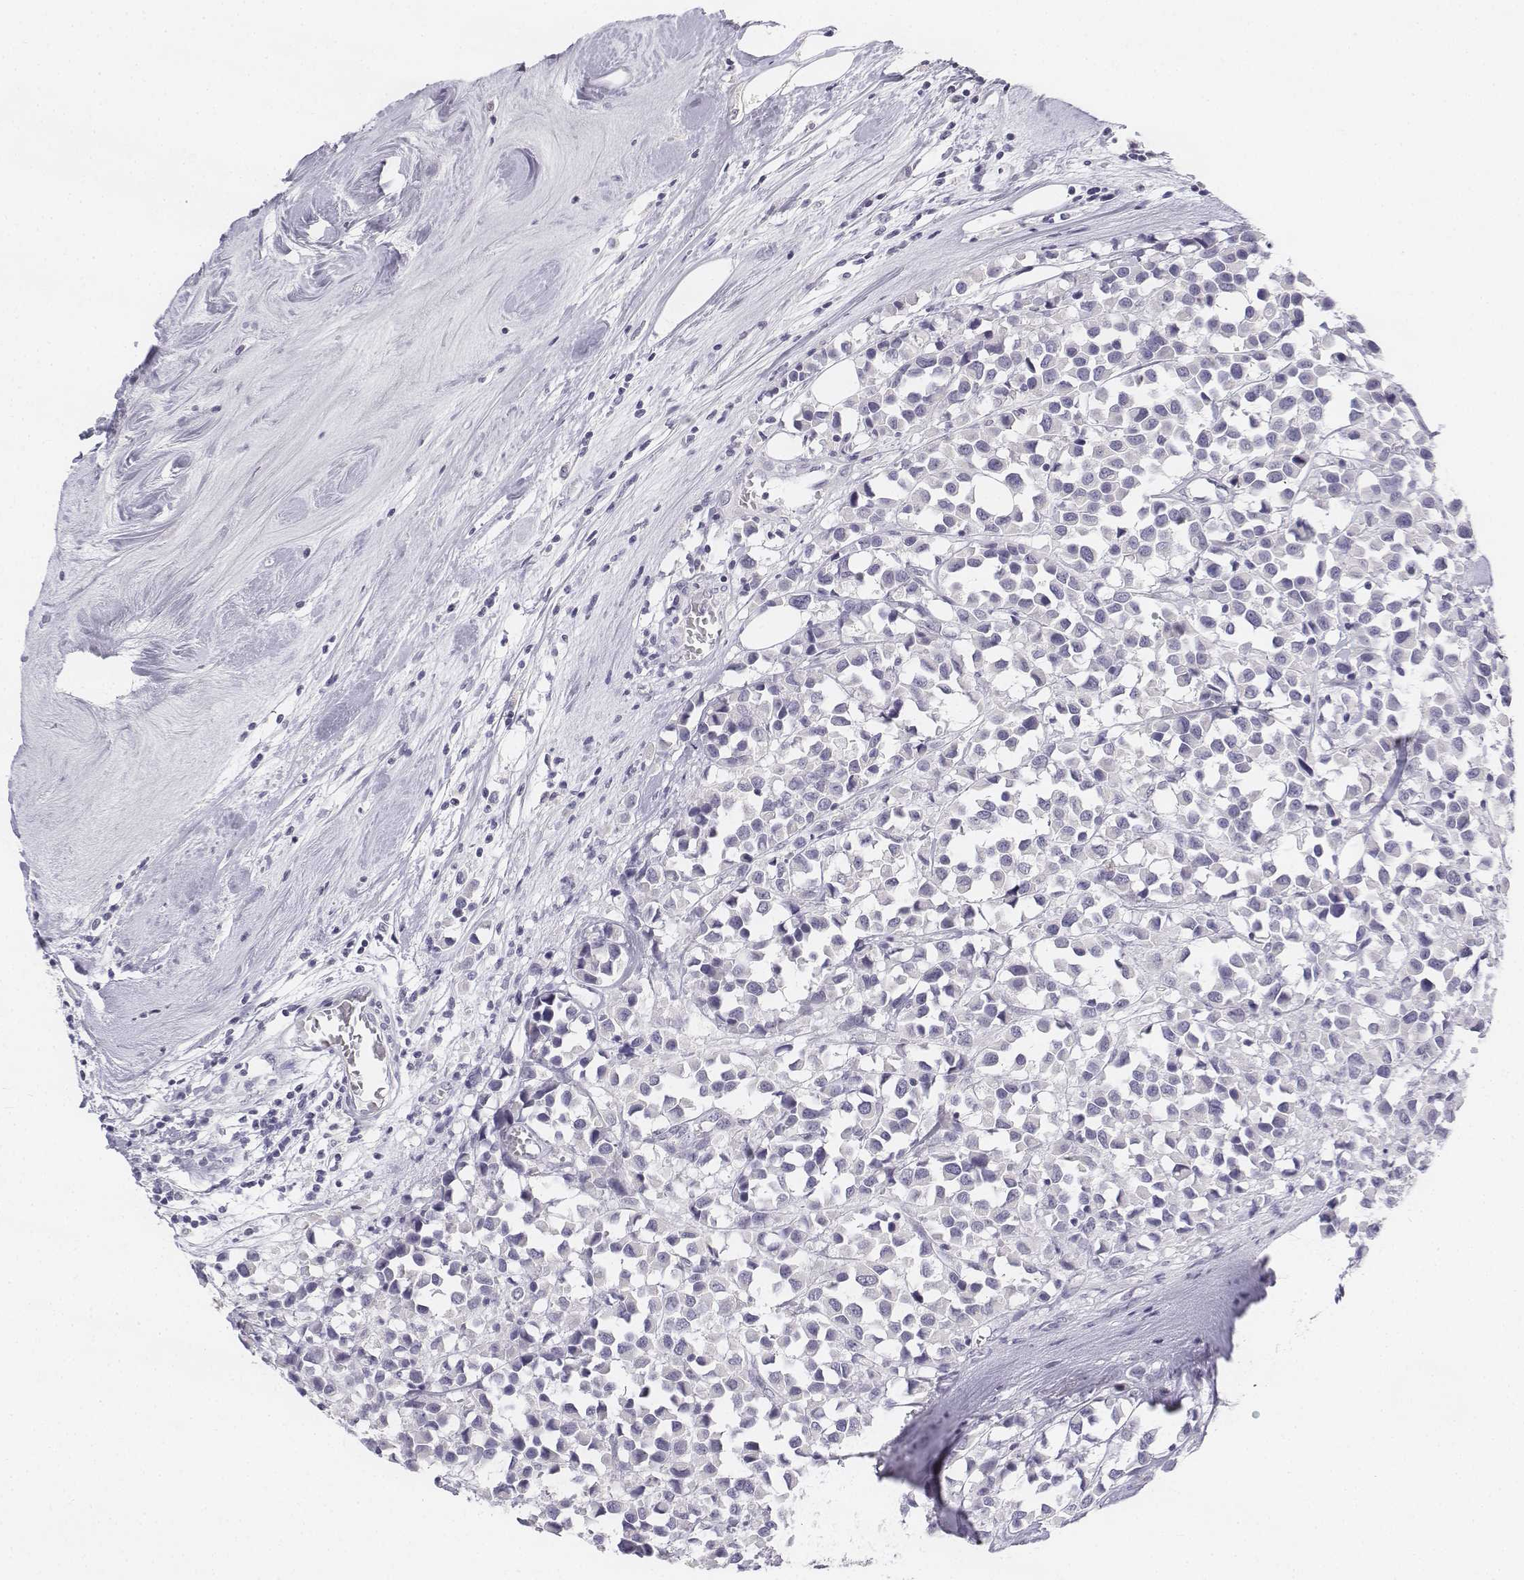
{"staining": {"intensity": "negative", "quantity": "none", "location": "none"}, "tissue": "breast cancer", "cell_type": "Tumor cells", "image_type": "cancer", "snomed": [{"axis": "morphology", "description": "Duct carcinoma"}, {"axis": "topography", "description": "Breast"}], "caption": "Breast invasive ductal carcinoma stained for a protein using immunohistochemistry (IHC) displays no staining tumor cells.", "gene": "UCN2", "patient": {"sex": "female", "age": 61}}